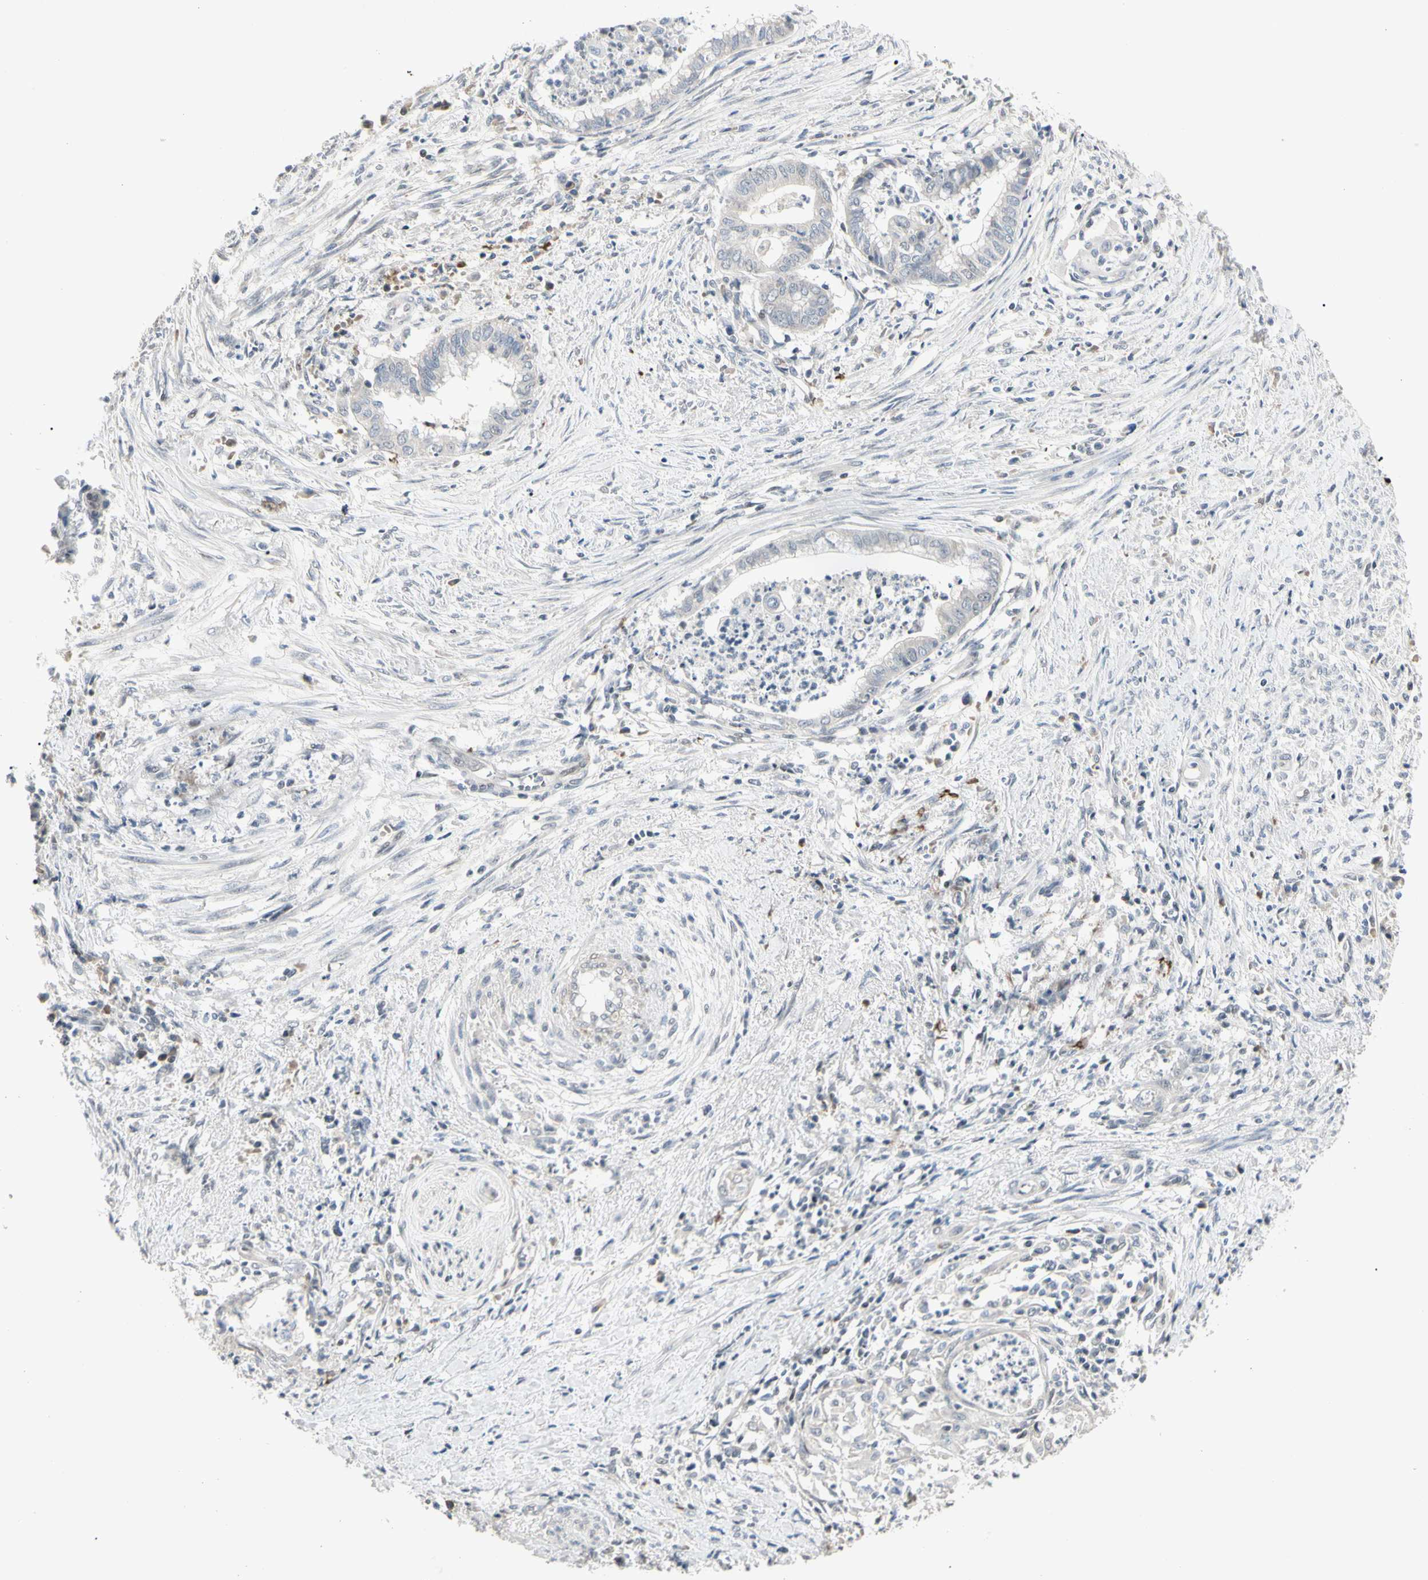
{"staining": {"intensity": "negative", "quantity": "none", "location": "none"}, "tissue": "endometrial cancer", "cell_type": "Tumor cells", "image_type": "cancer", "snomed": [{"axis": "morphology", "description": "Necrosis, NOS"}, {"axis": "morphology", "description": "Adenocarcinoma, NOS"}, {"axis": "topography", "description": "Endometrium"}], "caption": "High power microscopy micrograph of an IHC photomicrograph of endometrial cancer, revealing no significant expression in tumor cells.", "gene": "GREM1", "patient": {"sex": "female", "age": 79}}